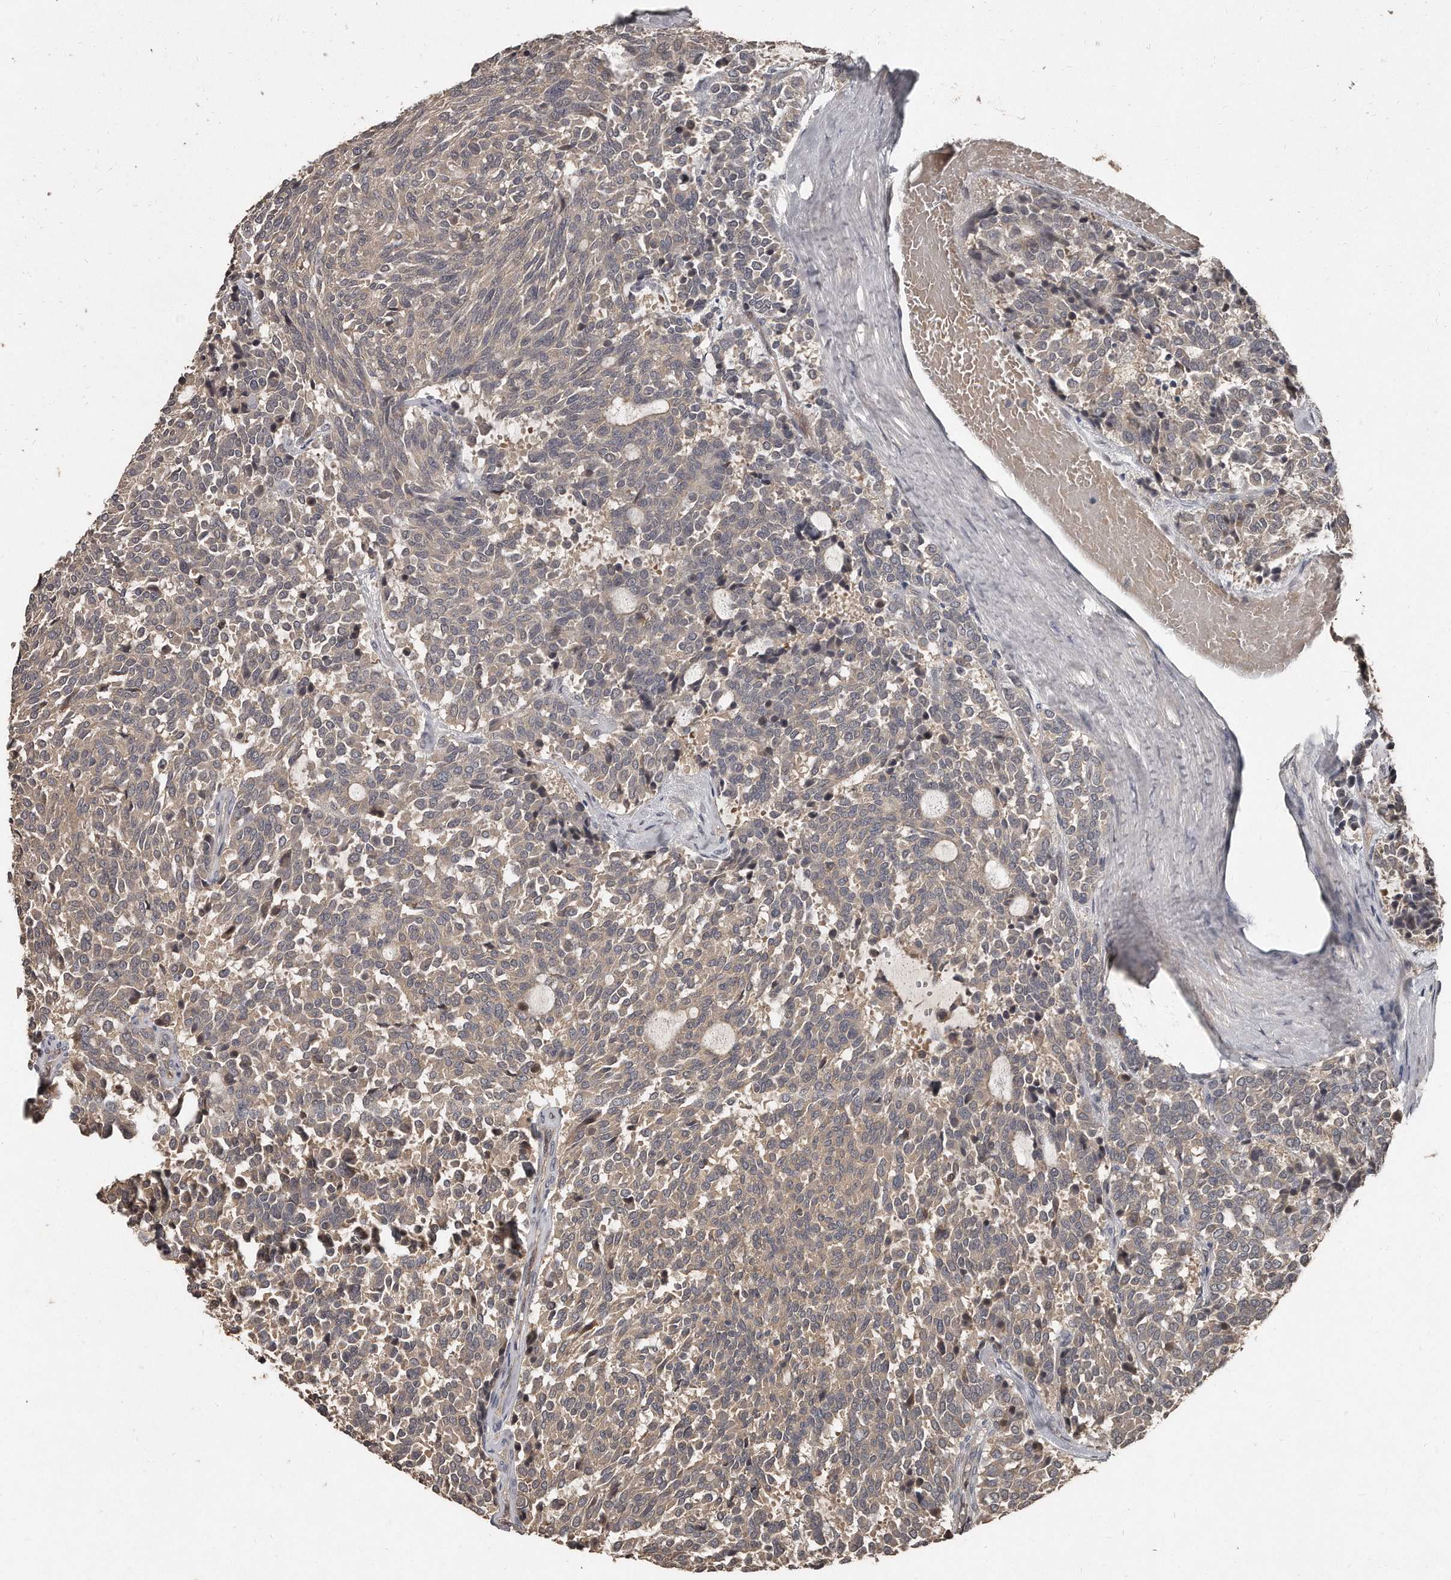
{"staining": {"intensity": "weak", "quantity": ">75%", "location": "cytoplasmic/membranous"}, "tissue": "carcinoid", "cell_type": "Tumor cells", "image_type": "cancer", "snomed": [{"axis": "morphology", "description": "Carcinoid, malignant, NOS"}, {"axis": "topography", "description": "Pancreas"}], "caption": "Immunohistochemical staining of carcinoid reveals low levels of weak cytoplasmic/membranous protein staining in approximately >75% of tumor cells. (DAB (3,3'-diaminobenzidine) IHC with brightfield microscopy, high magnification).", "gene": "GRB10", "patient": {"sex": "female", "age": 54}}